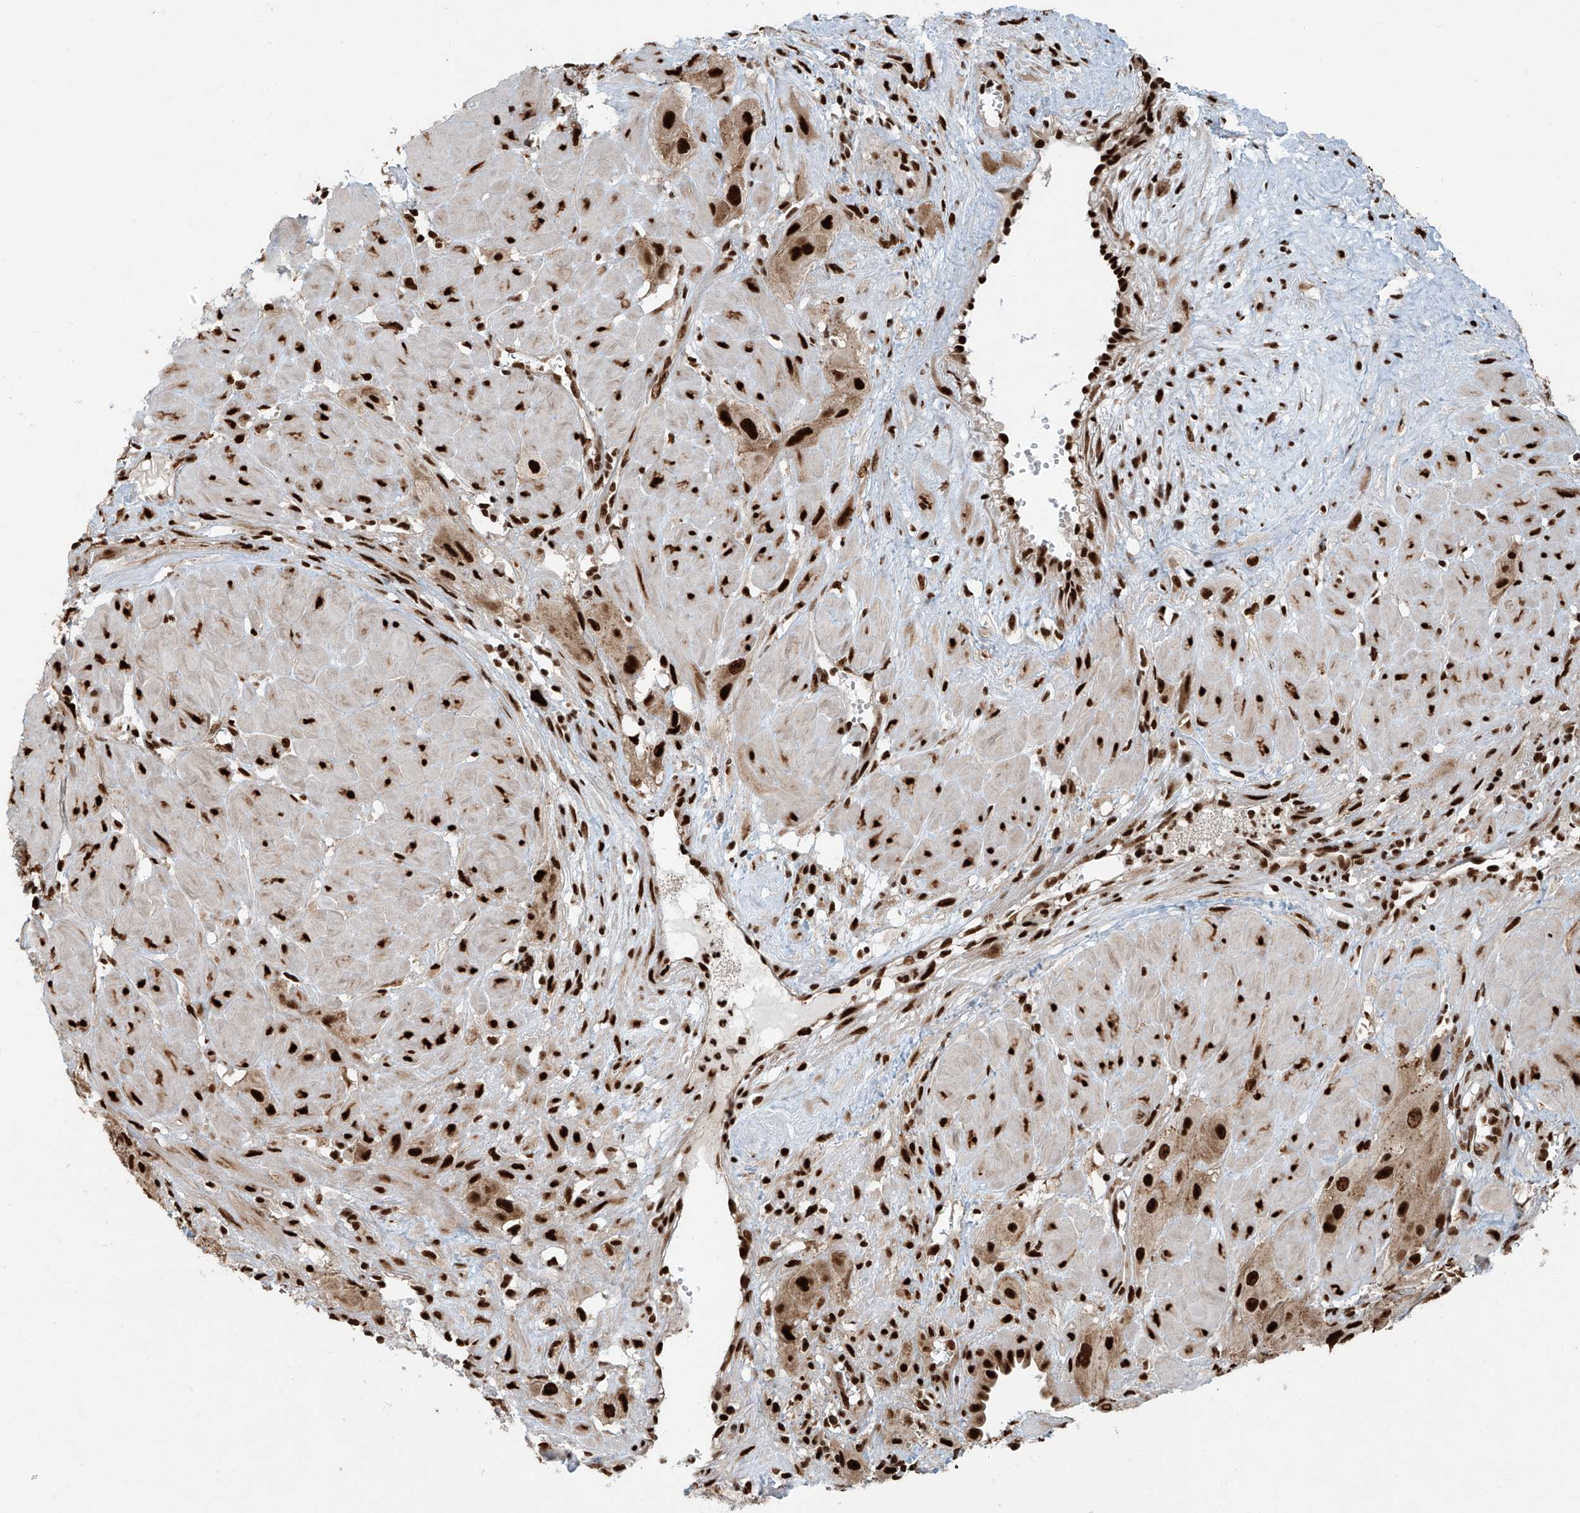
{"staining": {"intensity": "strong", "quantity": ">75%", "location": "nuclear"}, "tissue": "cervical cancer", "cell_type": "Tumor cells", "image_type": "cancer", "snomed": [{"axis": "morphology", "description": "Squamous cell carcinoma, NOS"}, {"axis": "topography", "description": "Cervix"}], "caption": "Squamous cell carcinoma (cervical) tissue demonstrates strong nuclear expression in about >75% of tumor cells, visualized by immunohistochemistry. The protein of interest is stained brown, and the nuclei are stained in blue (DAB (3,3'-diaminobenzidine) IHC with brightfield microscopy, high magnification).", "gene": "FAM193B", "patient": {"sex": "female", "age": 34}}